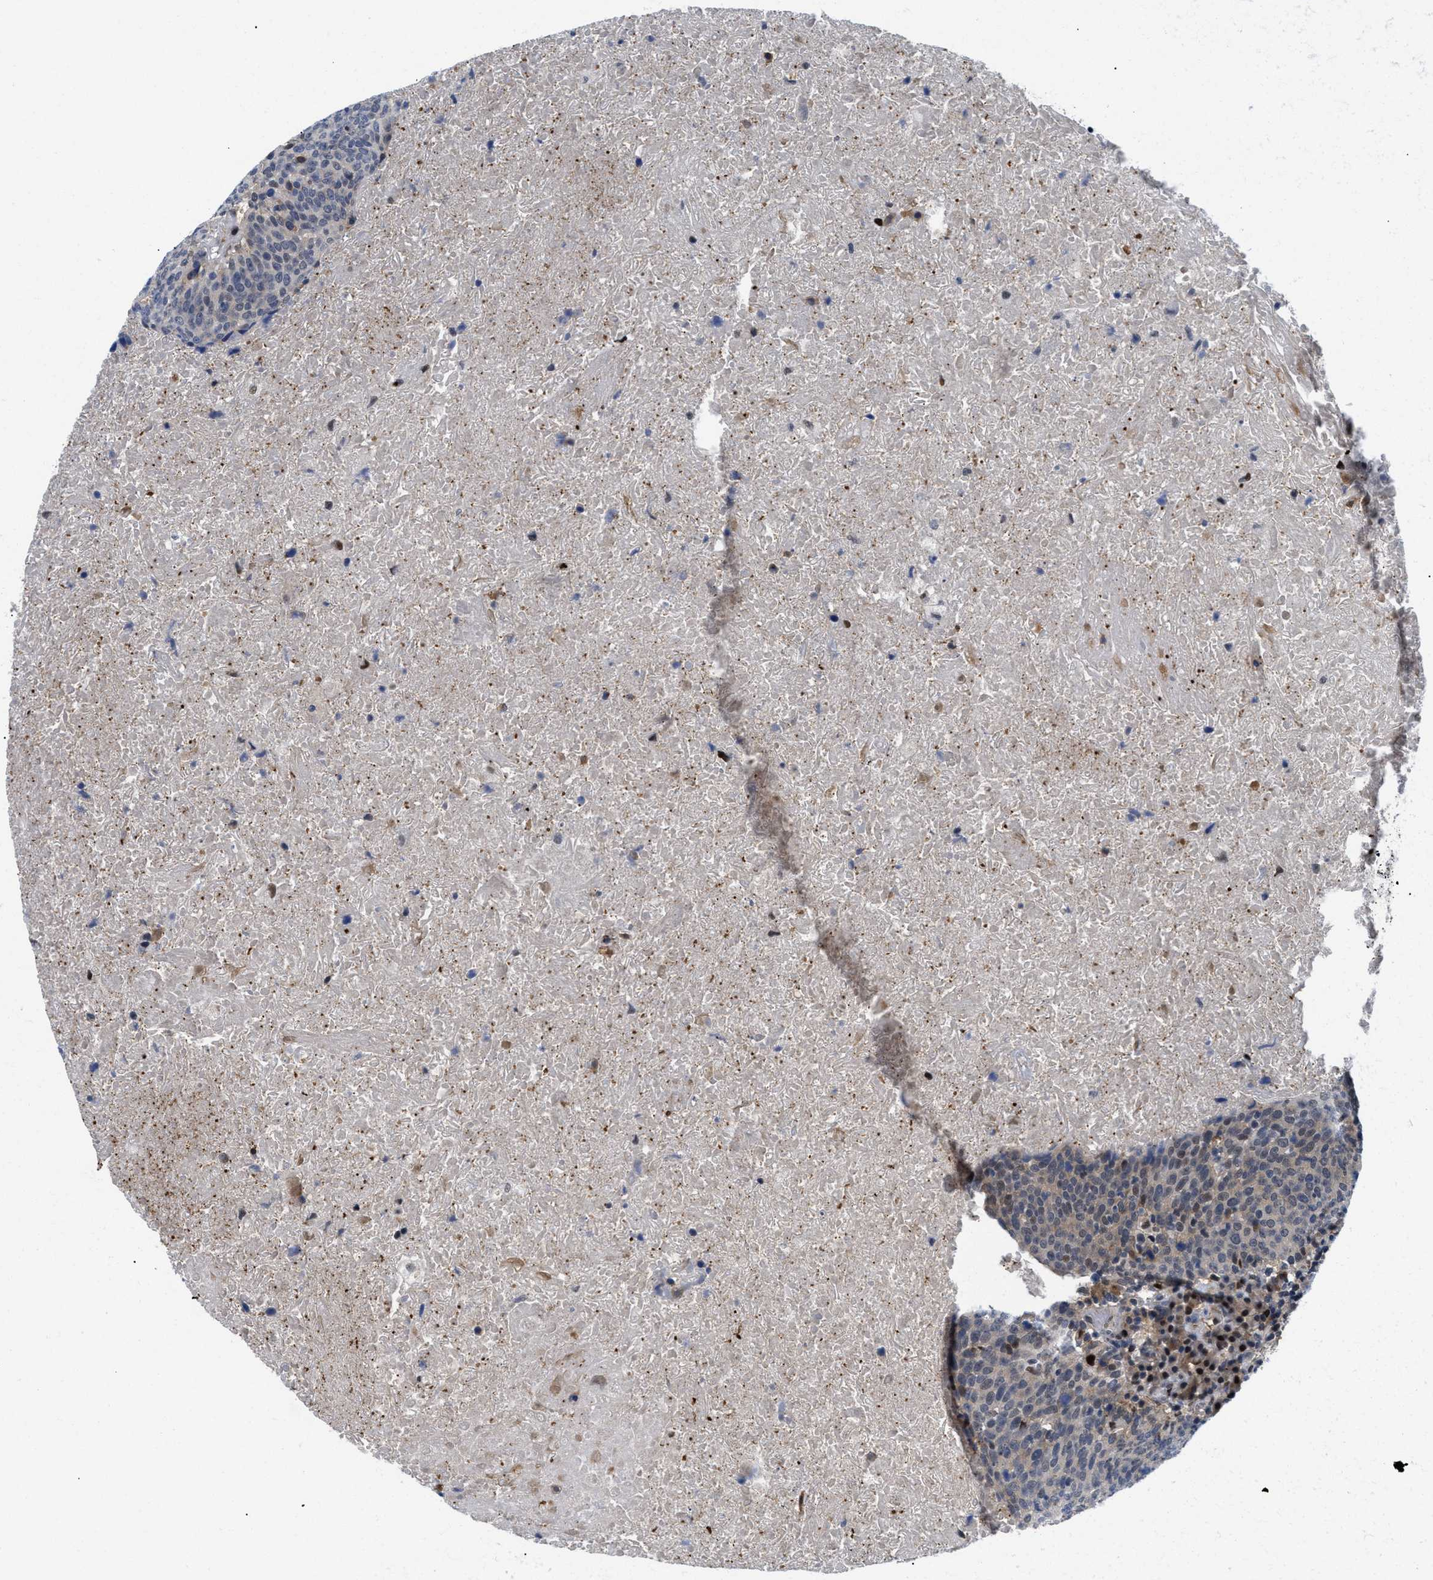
{"staining": {"intensity": "moderate", "quantity": "<25%", "location": "nuclear"}, "tissue": "head and neck cancer", "cell_type": "Tumor cells", "image_type": "cancer", "snomed": [{"axis": "morphology", "description": "Squamous cell carcinoma, NOS"}, {"axis": "morphology", "description": "Squamous cell carcinoma, metastatic, NOS"}, {"axis": "topography", "description": "Lymph node"}, {"axis": "topography", "description": "Head-Neck"}], "caption": "A histopathology image of head and neck cancer stained for a protein reveals moderate nuclear brown staining in tumor cells.", "gene": "SLC29A2", "patient": {"sex": "male", "age": 62}}